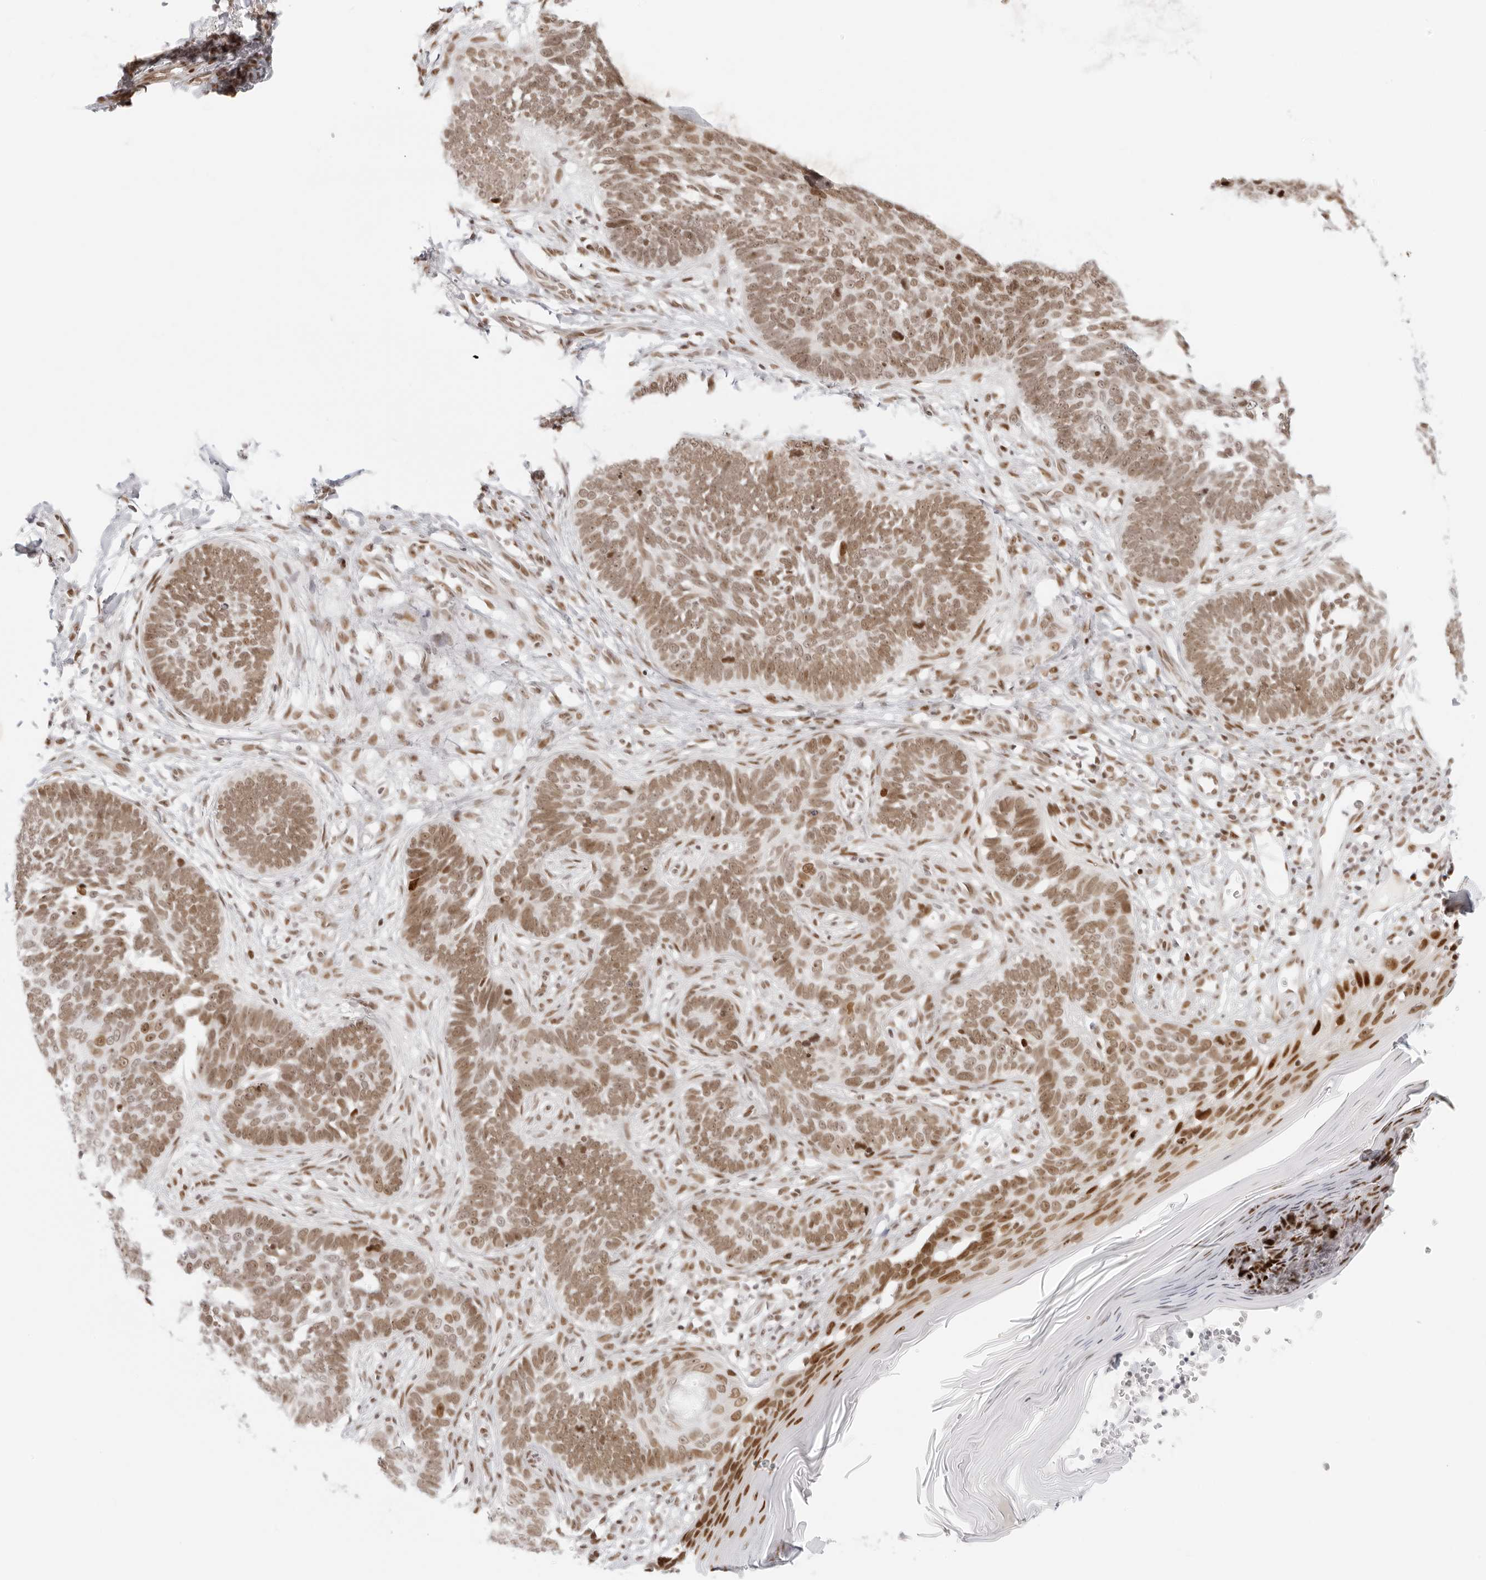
{"staining": {"intensity": "moderate", "quantity": ">75%", "location": "nuclear"}, "tissue": "skin cancer", "cell_type": "Tumor cells", "image_type": "cancer", "snomed": [{"axis": "morphology", "description": "Normal tissue, NOS"}, {"axis": "morphology", "description": "Basal cell carcinoma"}, {"axis": "topography", "description": "Skin"}], "caption": "An image showing moderate nuclear positivity in approximately >75% of tumor cells in basal cell carcinoma (skin), as visualized by brown immunohistochemical staining.", "gene": "RCC1", "patient": {"sex": "male", "age": 77}}